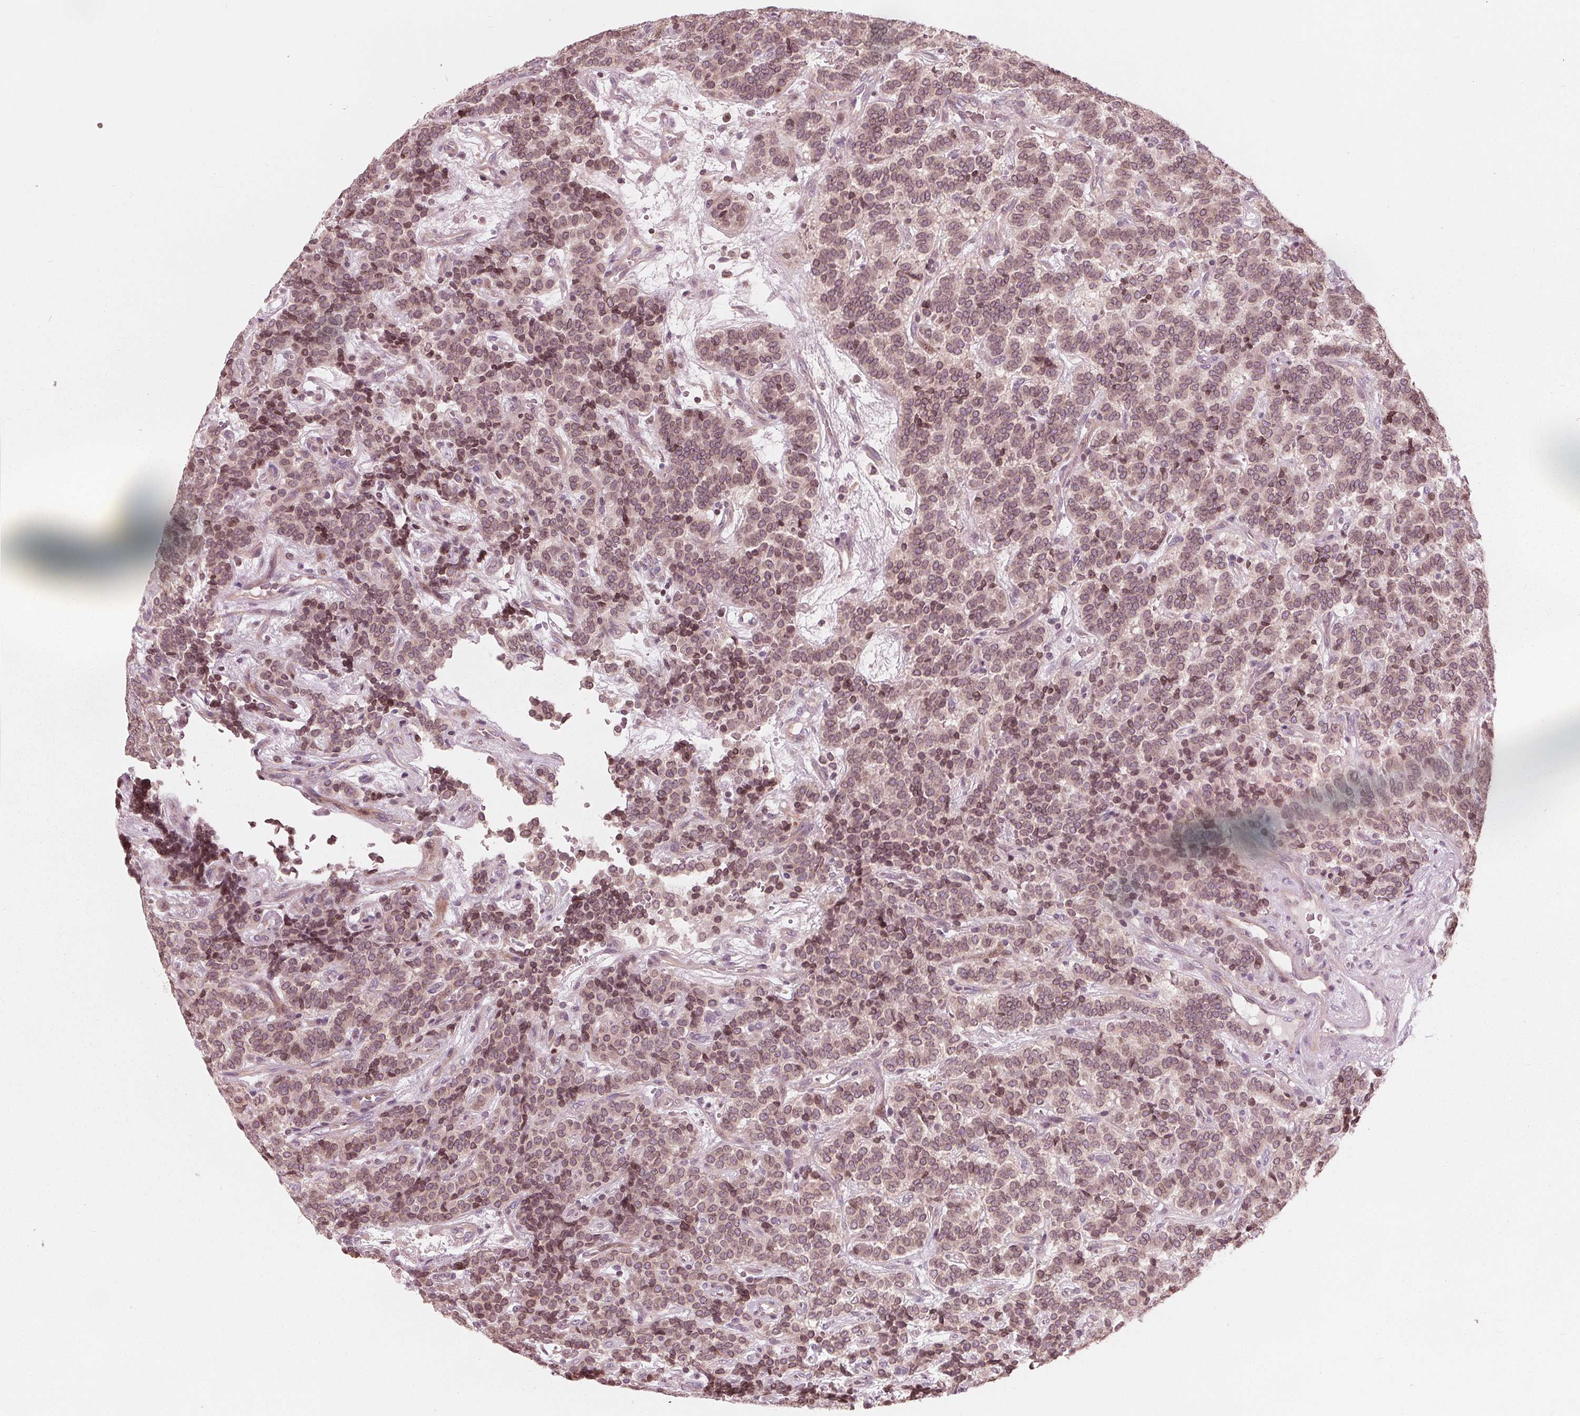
{"staining": {"intensity": "moderate", "quantity": ">75%", "location": "cytoplasmic/membranous,nuclear"}, "tissue": "carcinoid", "cell_type": "Tumor cells", "image_type": "cancer", "snomed": [{"axis": "morphology", "description": "Carcinoid, malignant, NOS"}, {"axis": "topography", "description": "Pancreas"}], "caption": "Tumor cells display medium levels of moderate cytoplasmic/membranous and nuclear staining in about >75% of cells in human carcinoid.", "gene": "NUP210", "patient": {"sex": "male", "age": 36}}